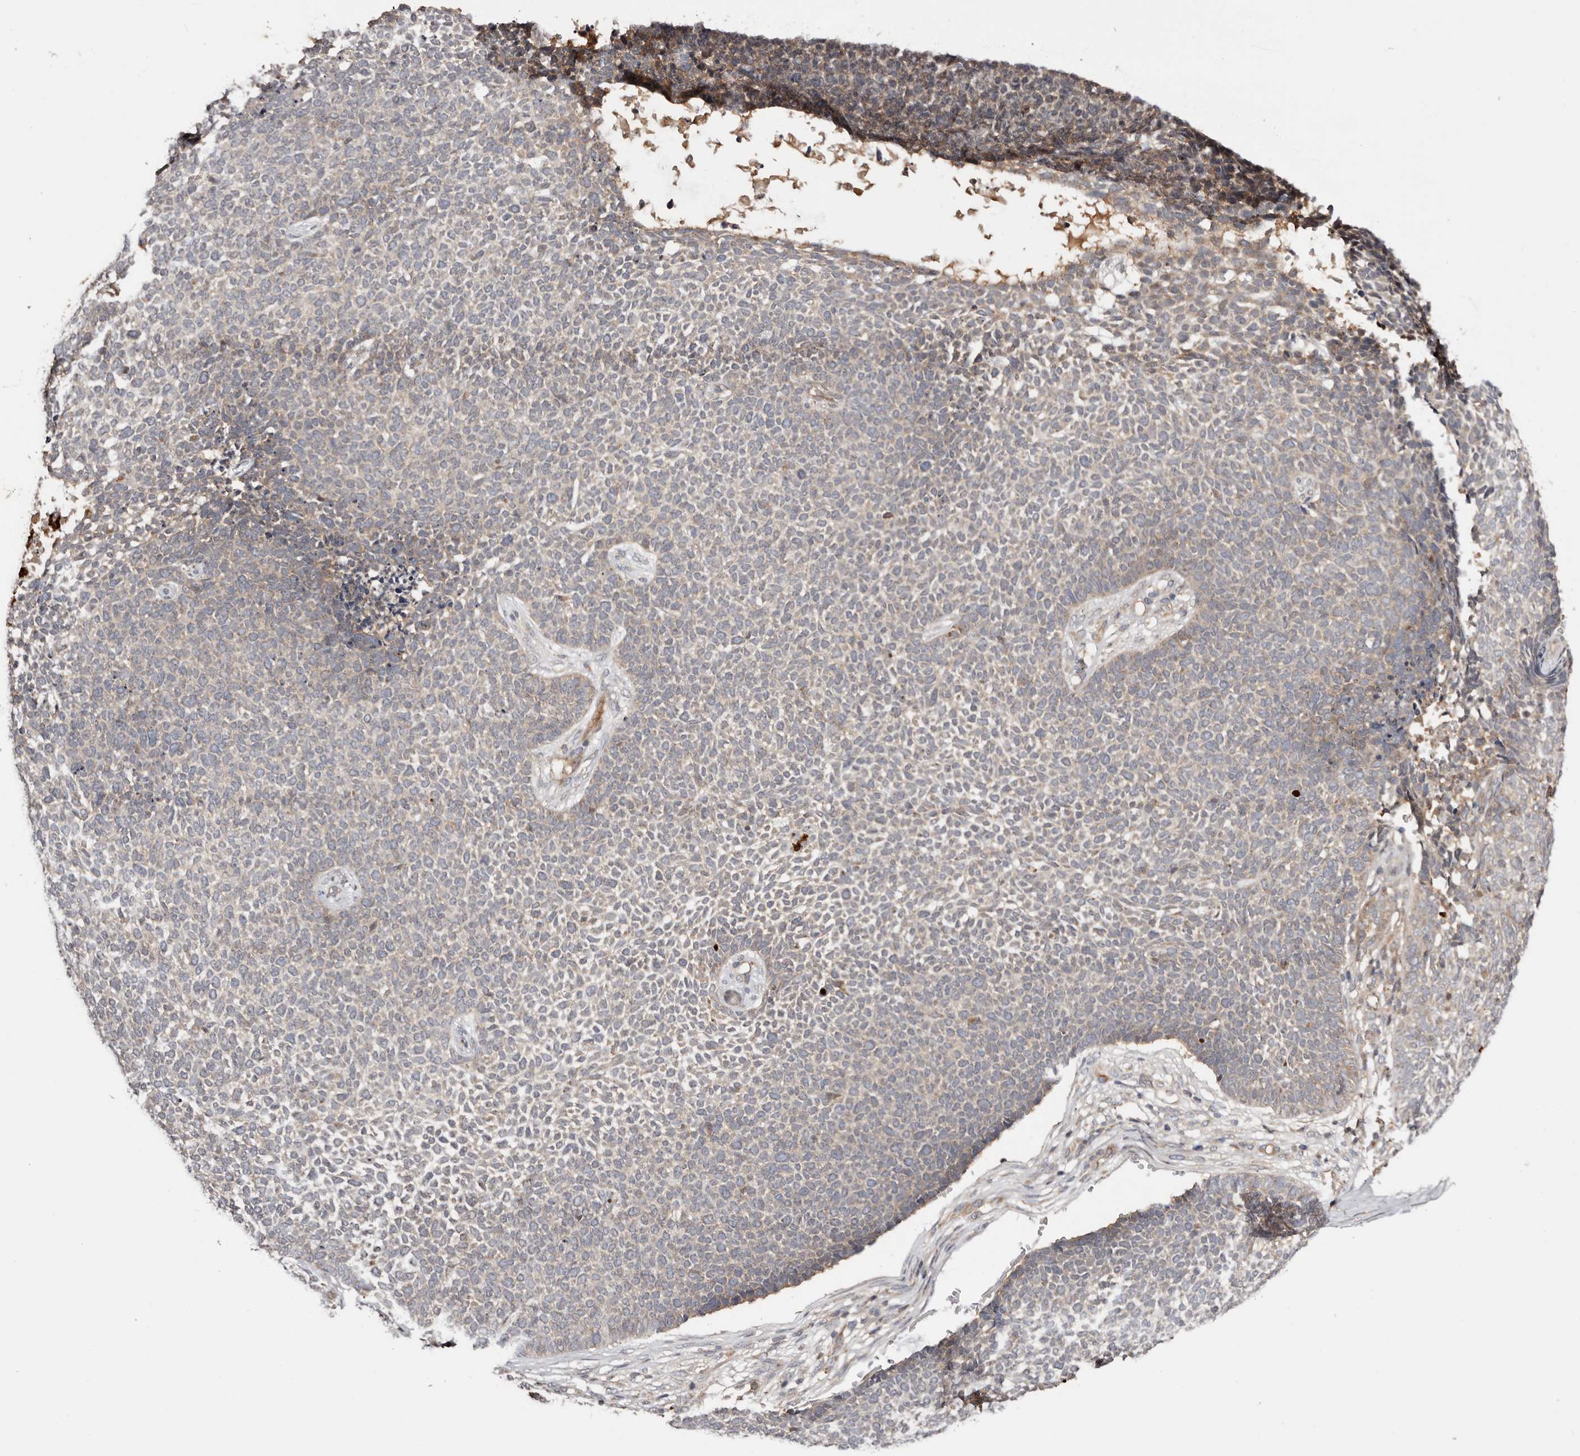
{"staining": {"intensity": "negative", "quantity": "none", "location": "none"}, "tissue": "skin cancer", "cell_type": "Tumor cells", "image_type": "cancer", "snomed": [{"axis": "morphology", "description": "Basal cell carcinoma"}, {"axis": "topography", "description": "Skin"}], "caption": "Immunohistochemical staining of skin cancer (basal cell carcinoma) demonstrates no significant staining in tumor cells. (DAB (3,3'-diaminobenzidine) immunohistochemistry visualized using brightfield microscopy, high magnification).", "gene": "PKIB", "patient": {"sex": "female", "age": 84}}